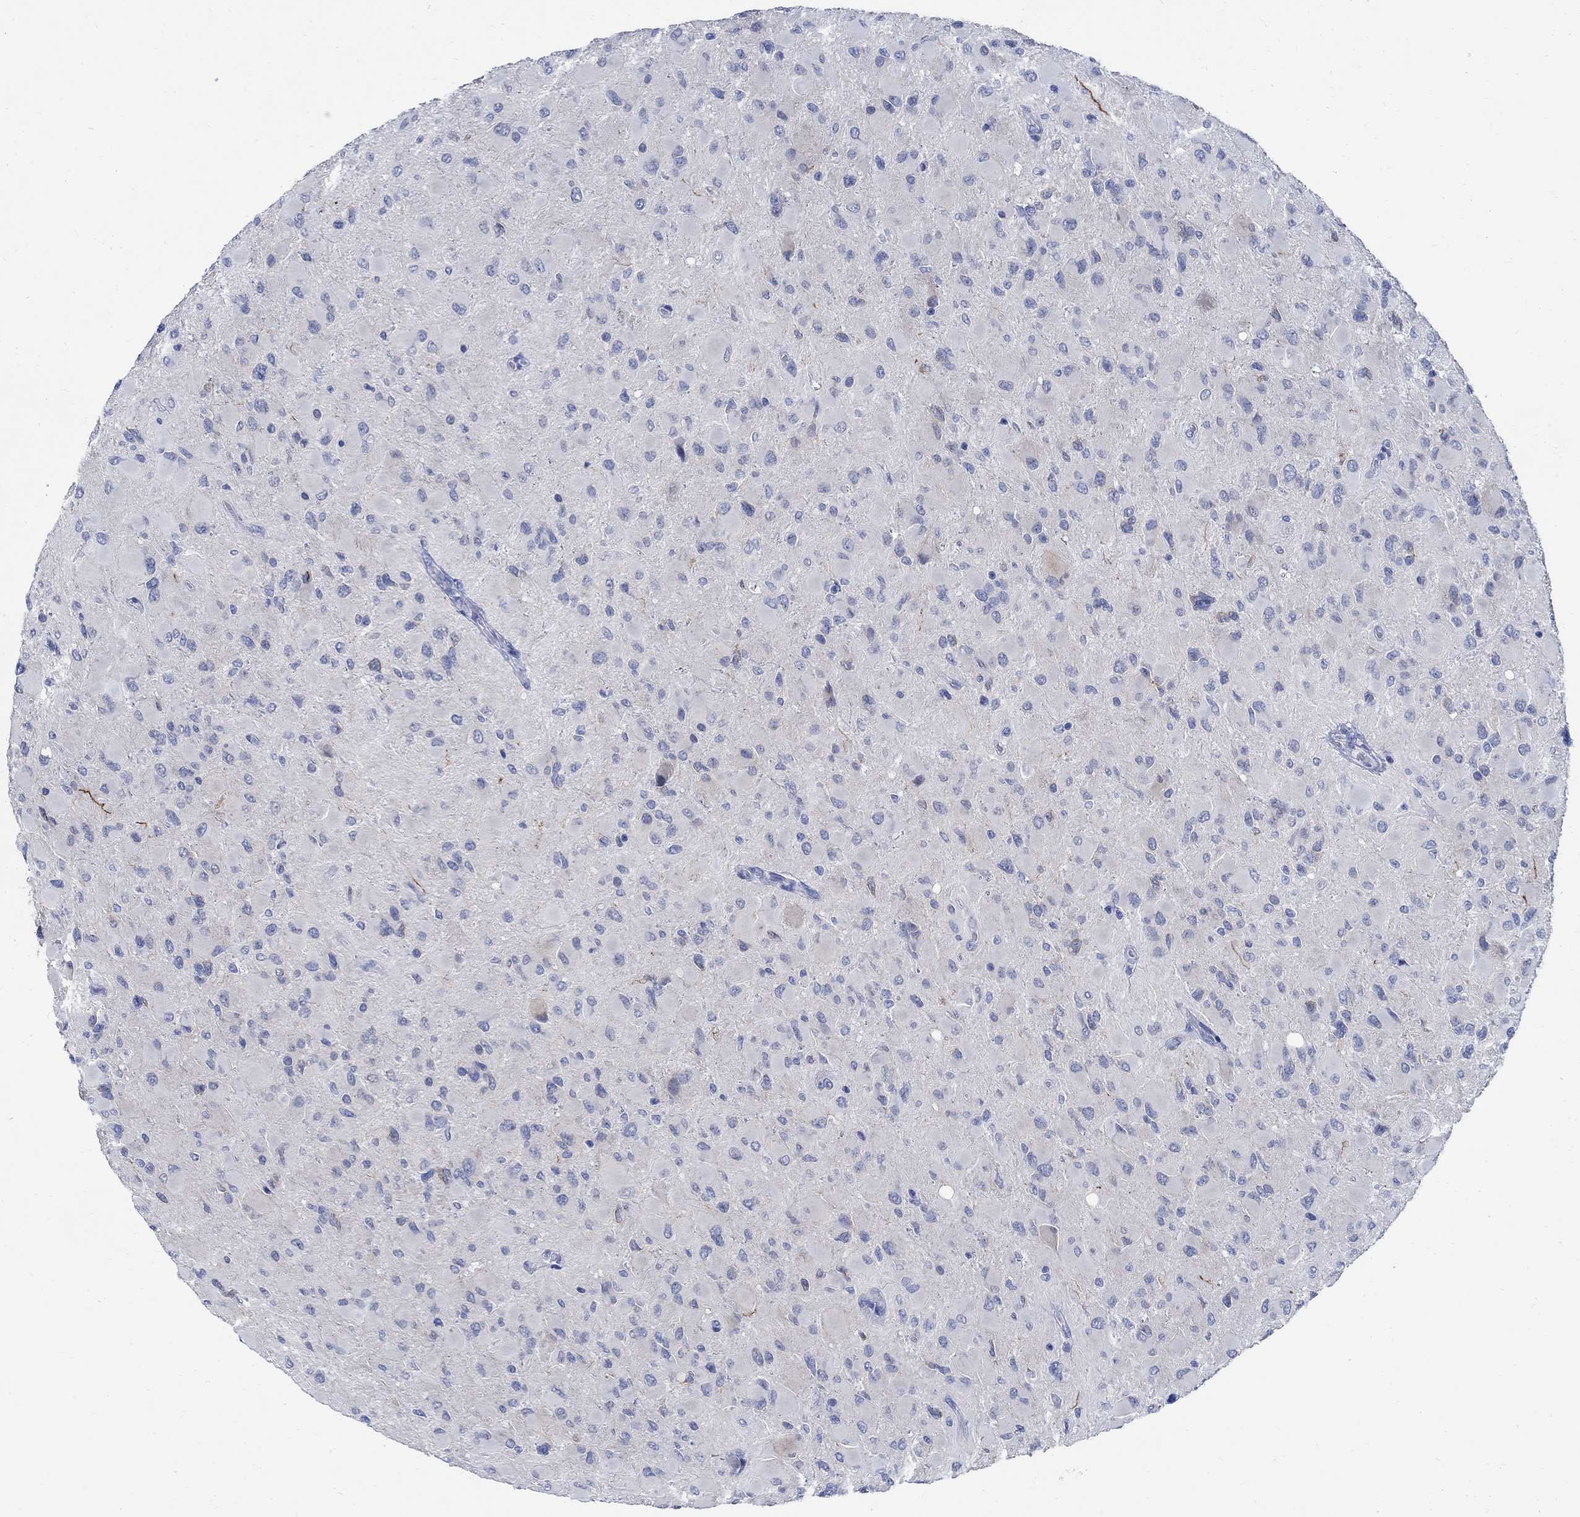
{"staining": {"intensity": "negative", "quantity": "none", "location": "none"}, "tissue": "glioma", "cell_type": "Tumor cells", "image_type": "cancer", "snomed": [{"axis": "morphology", "description": "Glioma, malignant, High grade"}, {"axis": "topography", "description": "Cerebral cortex"}], "caption": "High power microscopy photomicrograph of an immunohistochemistry (IHC) micrograph of malignant high-grade glioma, revealing no significant expression in tumor cells.", "gene": "CAMK2N1", "patient": {"sex": "female", "age": 36}}